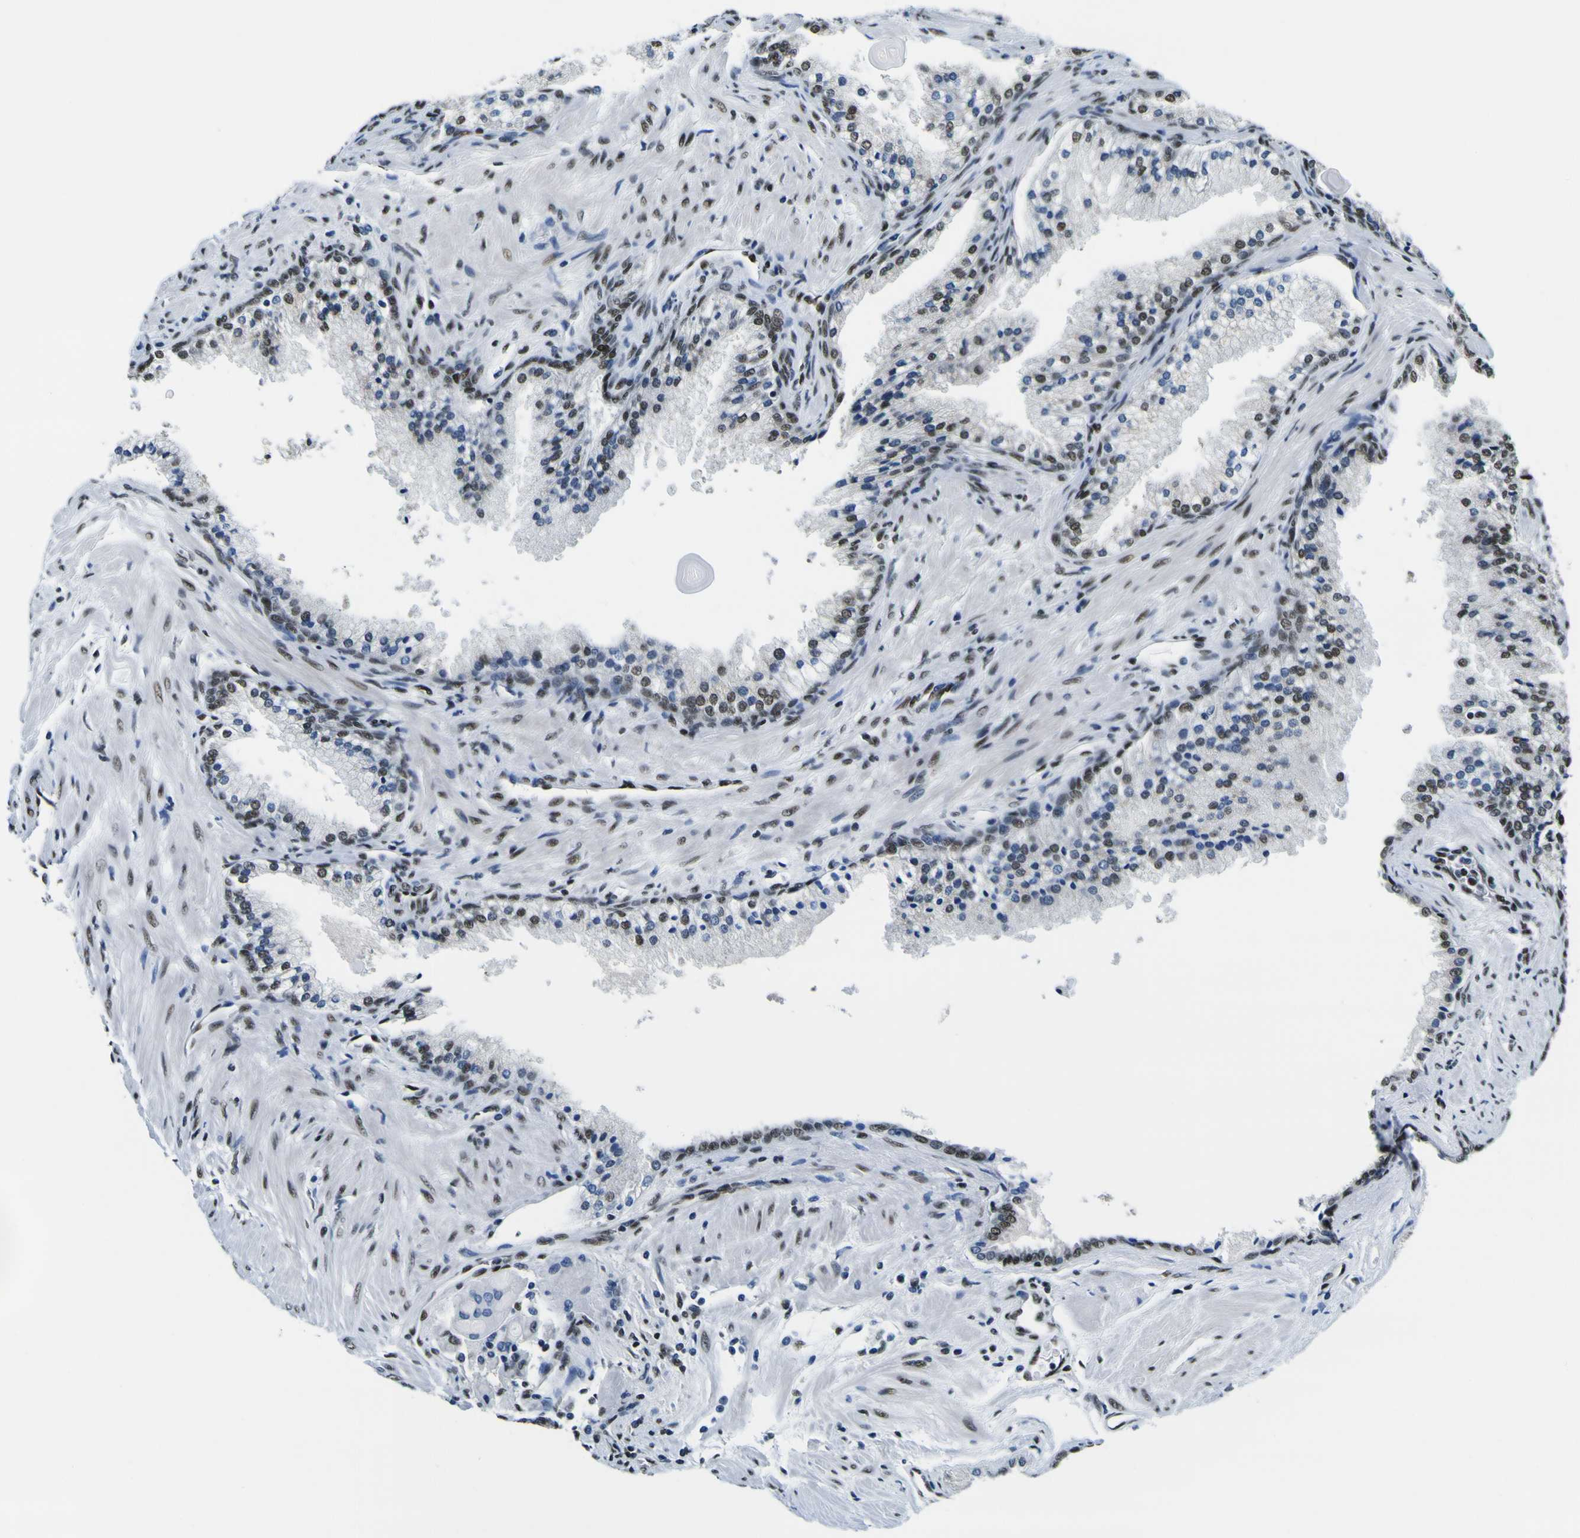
{"staining": {"intensity": "moderate", "quantity": ">75%", "location": "nuclear"}, "tissue": "prostate cancer", "cell_type": "Tumor cells", "image_type": "cancer", "snomed": [{"axis": "morphology", "description": "Adenocarcinoma, High grade"}, {"axis": "topography", "description": "Prostate"}], "caption": "Moderate nuclear positivity is seen in approximately >75% of tumor cells in prostate adenocarcinoma (high-grade).", "gene": "SP1", "patient": {"sex": "male", "age": 58}}